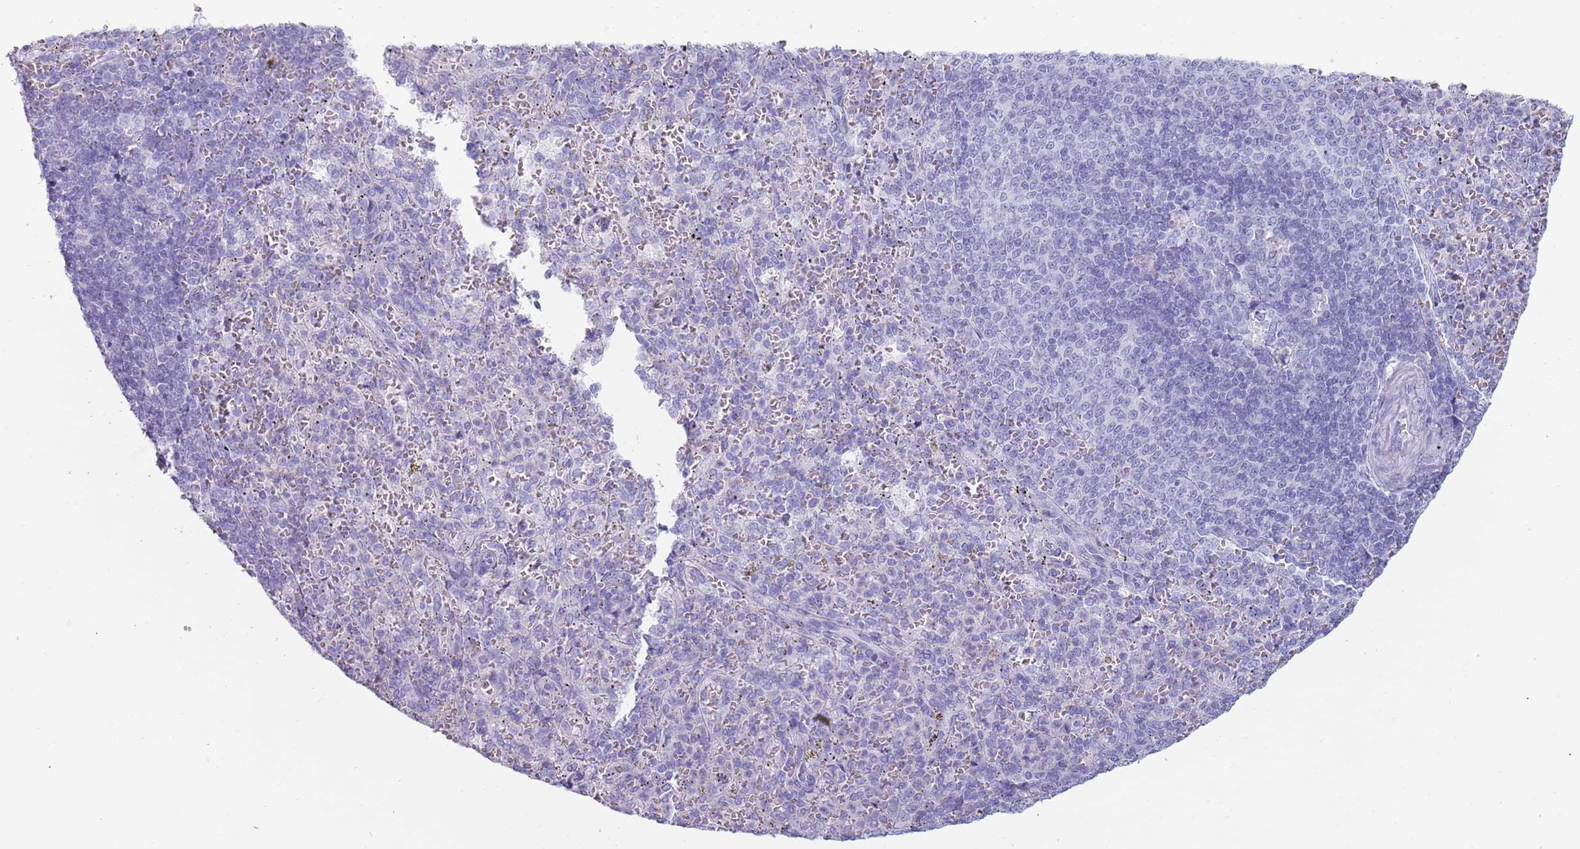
{"staining": {"intensity": "negative", "quantity": "none", "location": "none"}, "tissue": "spleen", "cell_type": "Cells in red pulp", "image_type": "normal", "snomed": [{"axis": "morphology", "description": "Normal tissue, NOS"}, {"axis": "topography", "description": "Spleen"}], "caption": "The photomicrograph demonstrates no staining of cells in red pulp in normal spleen.", "gene": "COLEC12", "patient": {"sex": "female", "age": 21}}